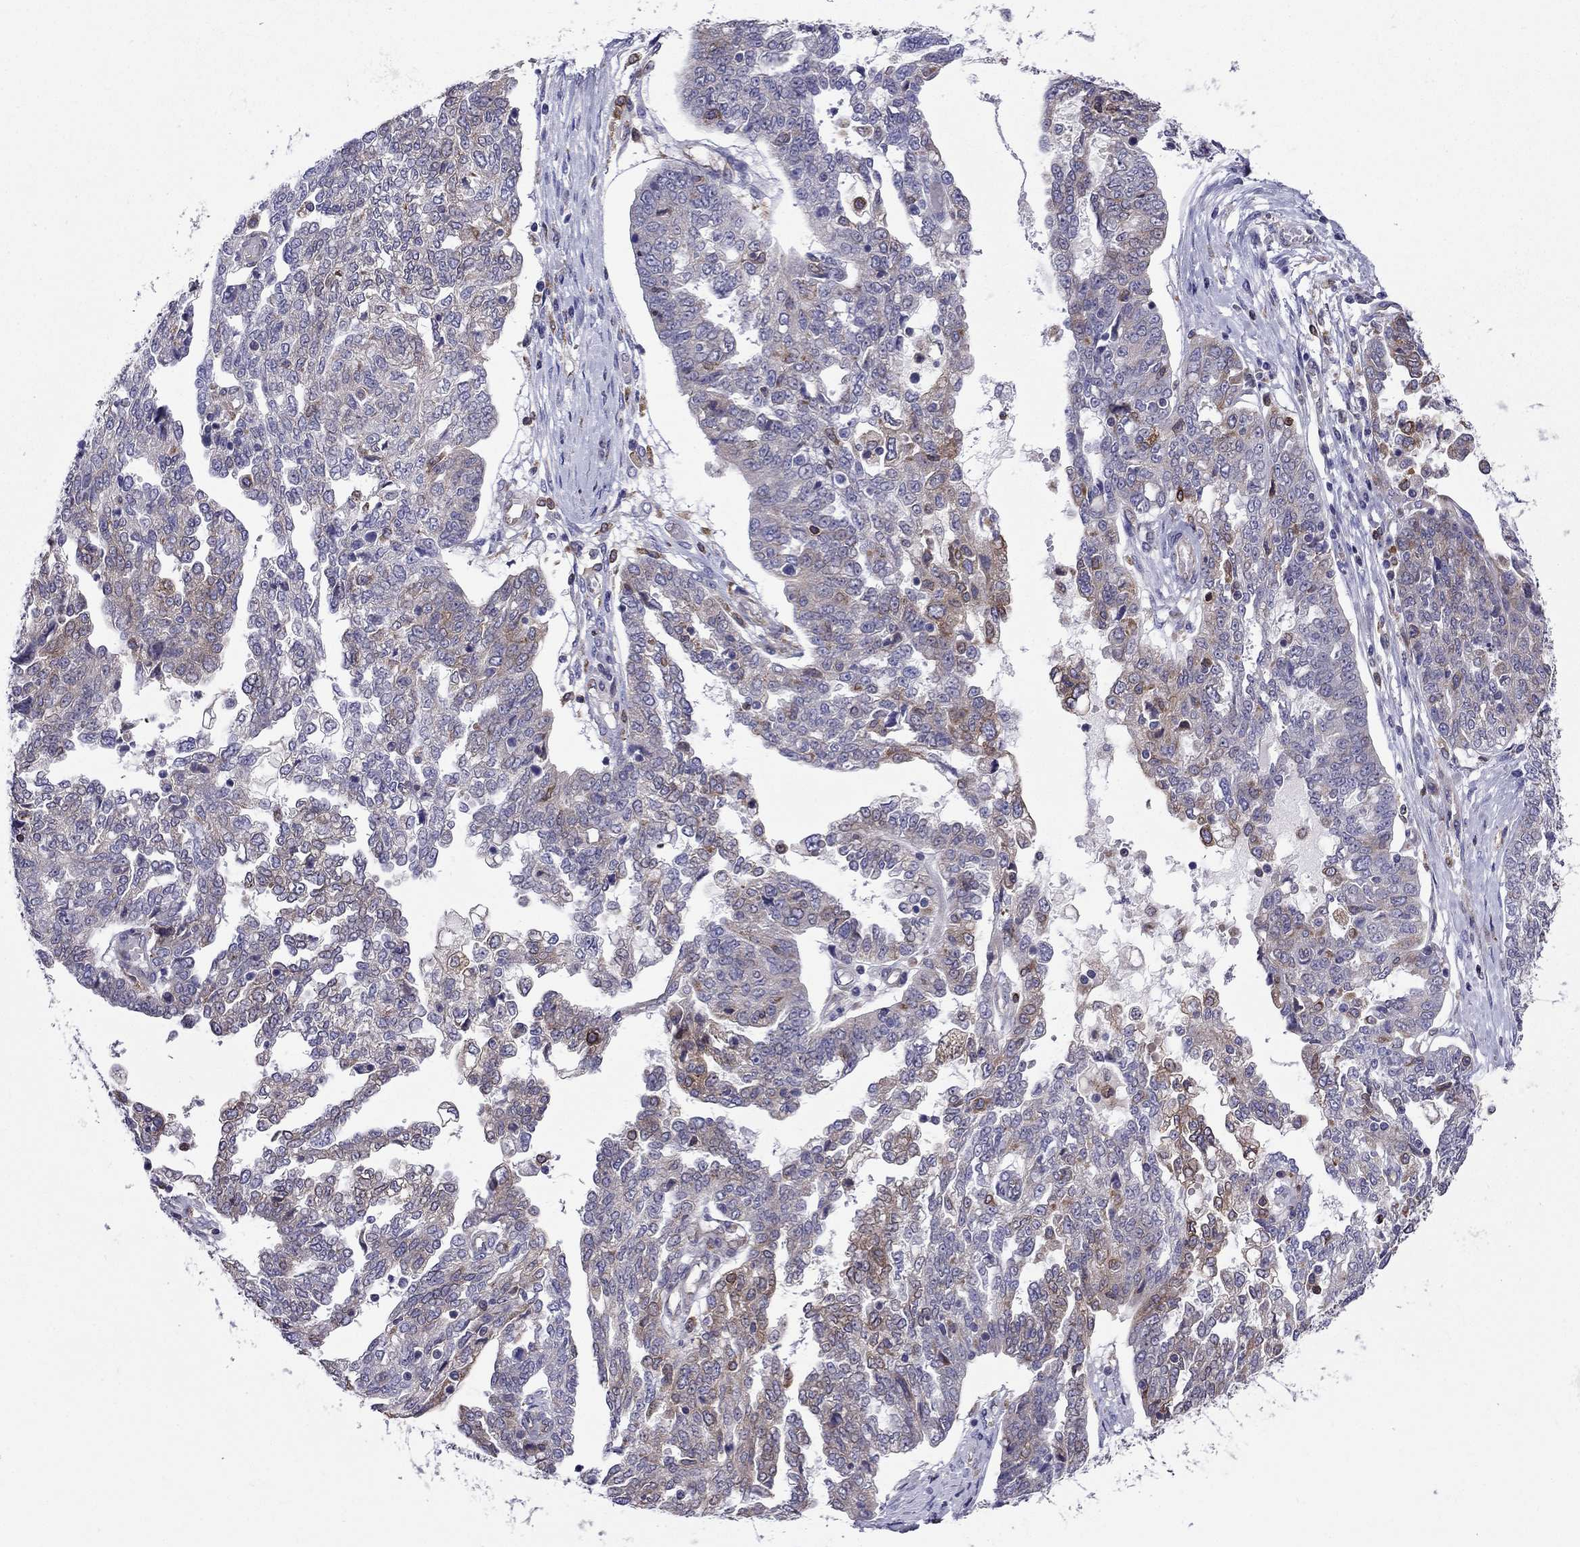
{"staining": {"intensity": "weak", "quantity": "<25%", "location": "cytoplasmic/membranous"}, "tissue": "ovarian cancer", "cell_type": "Tumor cells", "image_type": "cancer", "snomed": [{"axis": "morphology", "description": "Cystadenocarcinoma, serous, NOS"}, {"axis": "topography", "description": "Ovary"}], "caption": "Immunohistochemistry (IHC) histopathology image of human ovarian serous cystadenocarcinoma stained for a protein (brown), which displays no expression in tumor cells.", "gene": "GNAL", "patient": {"sex": "female", "age": 67}}